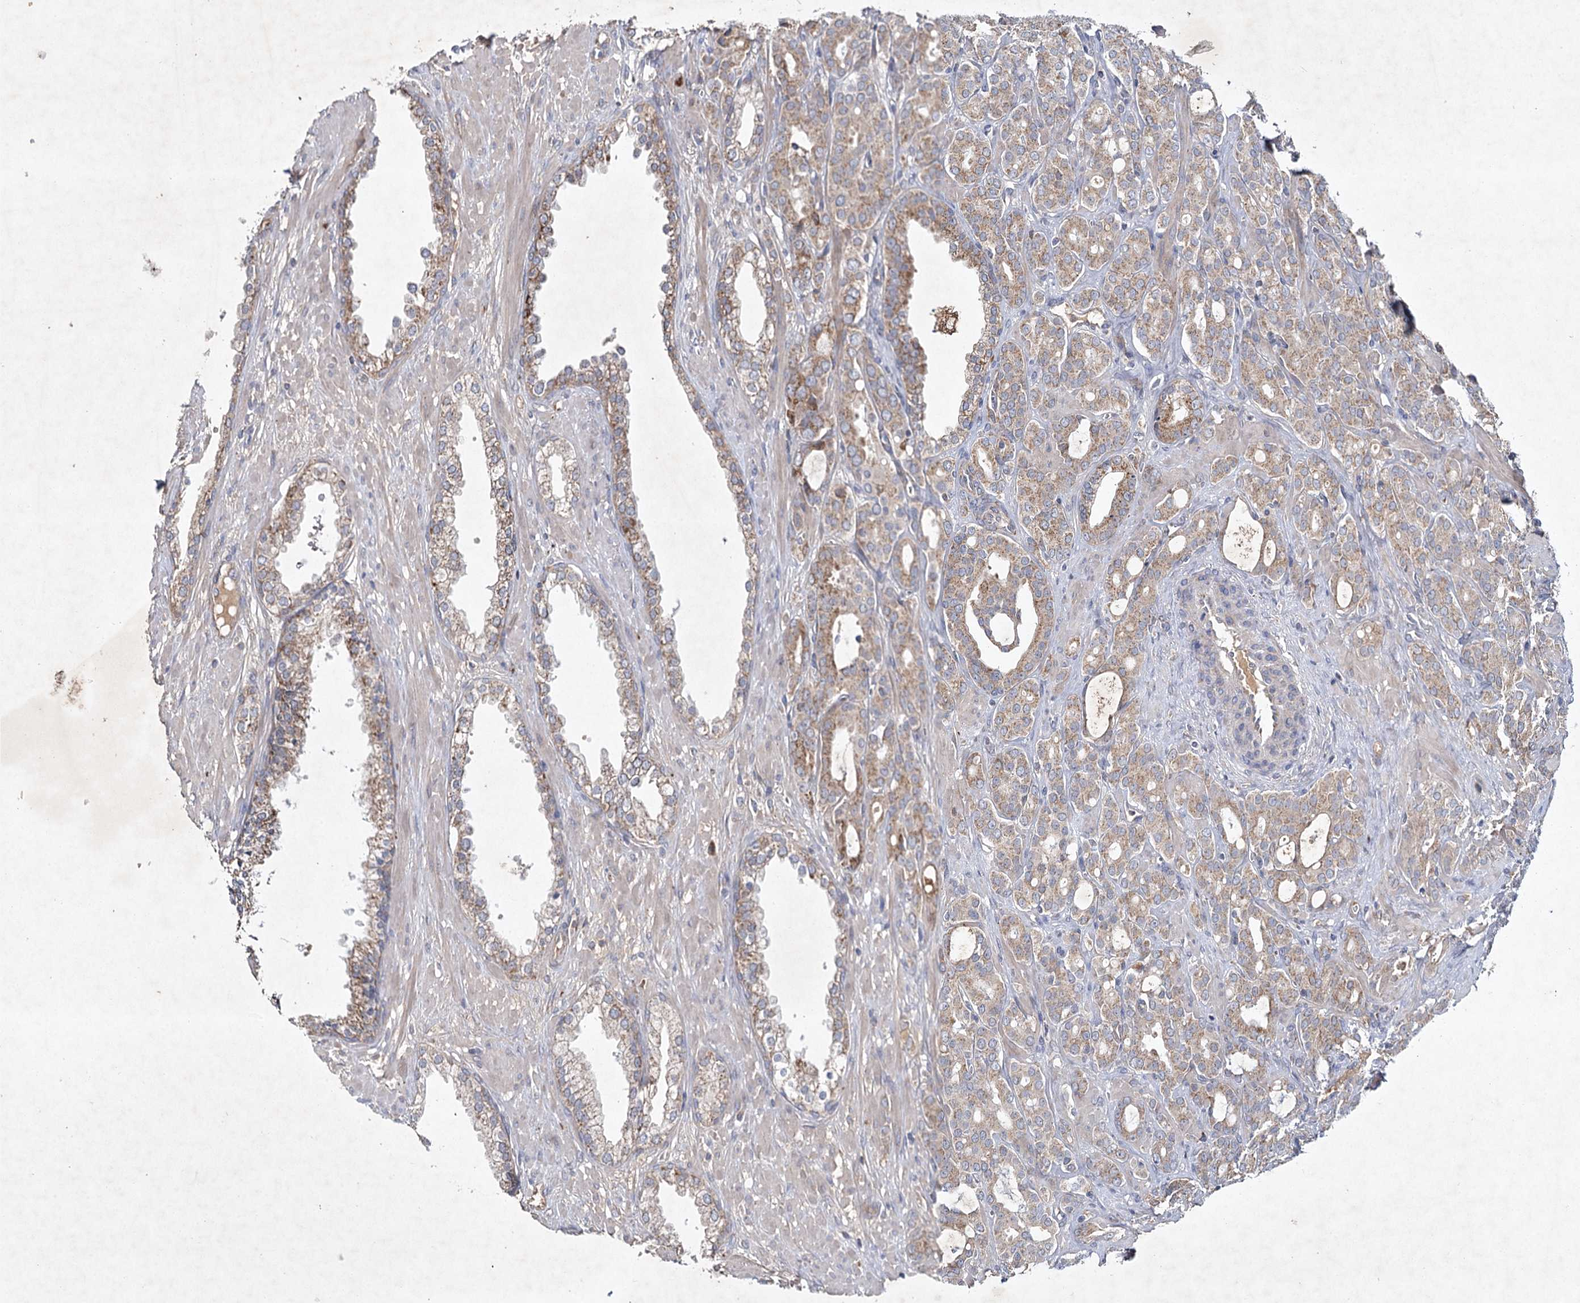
{"staining": {"intensity": "moderate", "quantity": ">75%", "location": "cytoplasmic/membranous"}, "tissue": "prostate cancer", "cell_type": "Tumor cells", "image_type": "cancer", "snomed": [{"axis": "morphology", "description": "Adenocarcinoma, High grade"}, {"axis": "topography", "description": "Prostate"}], "caption": "Immunohistochemistry (IHC) of human prostate high-grade adenocarcinoma shows medium levels of moderate cytoplasmic/membranous positivity in about >75% of tumor cells.", "gene": "MRPL44", "patient": {"sex": "male", "age": 72}}